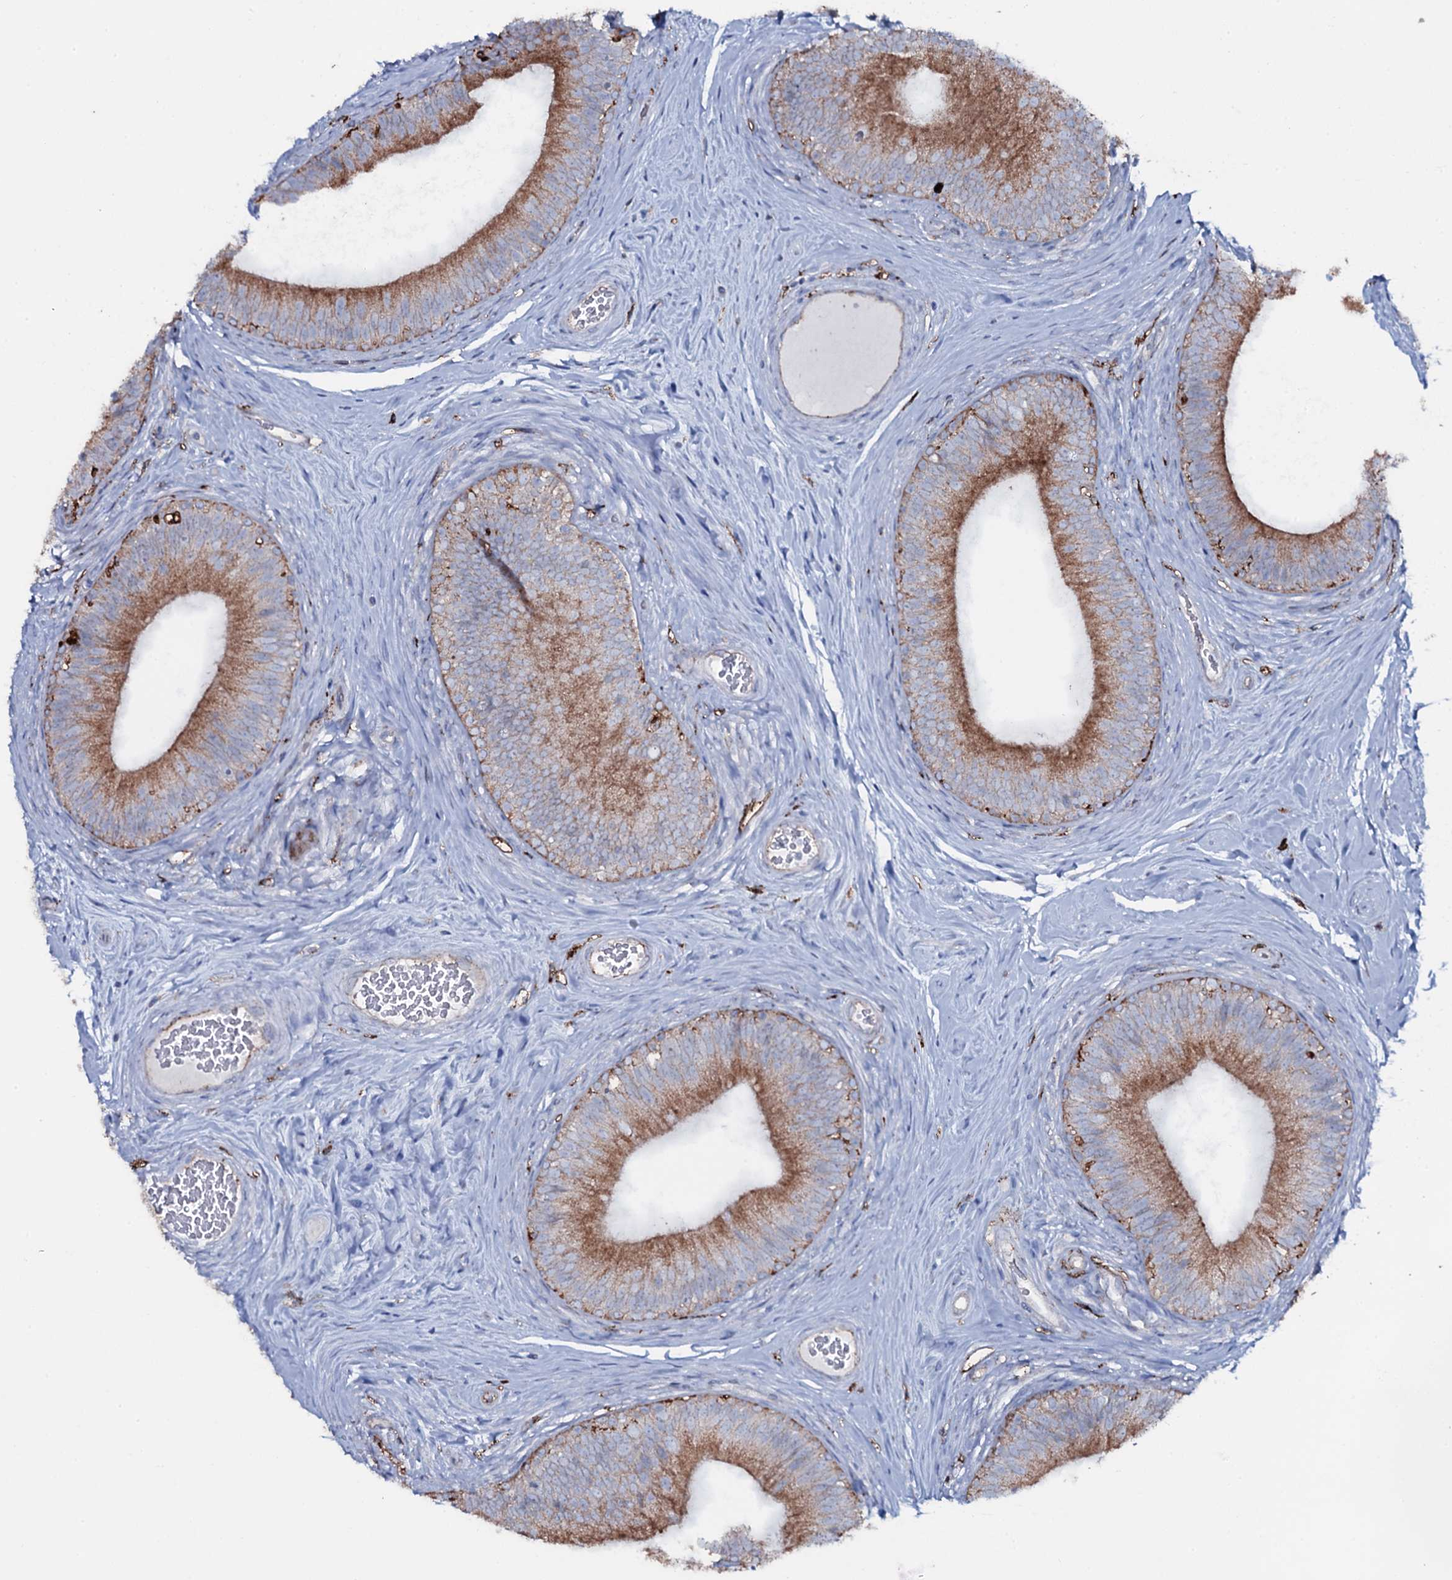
{"staining": {"intensity": "moderate", "quantity": ">75%", "location": "cytoplasmic/membranous"}, "tissue": "epididymis", "cell_type": "Glandular cells", "image_type": "normal", "snomed": [{"axis": "morphology", "description": "Normal tissue, NOS"}, {"axis": "topography", "description": "Epididymis"}], "caption": "Epididymis stained with DAB IHC reveals medium levels of moderate cytoplasmic/membranous staining in about >75% of glandular cells.", "gene": "OSBPL2", "patient": {"sex": "male", "age": 33}}